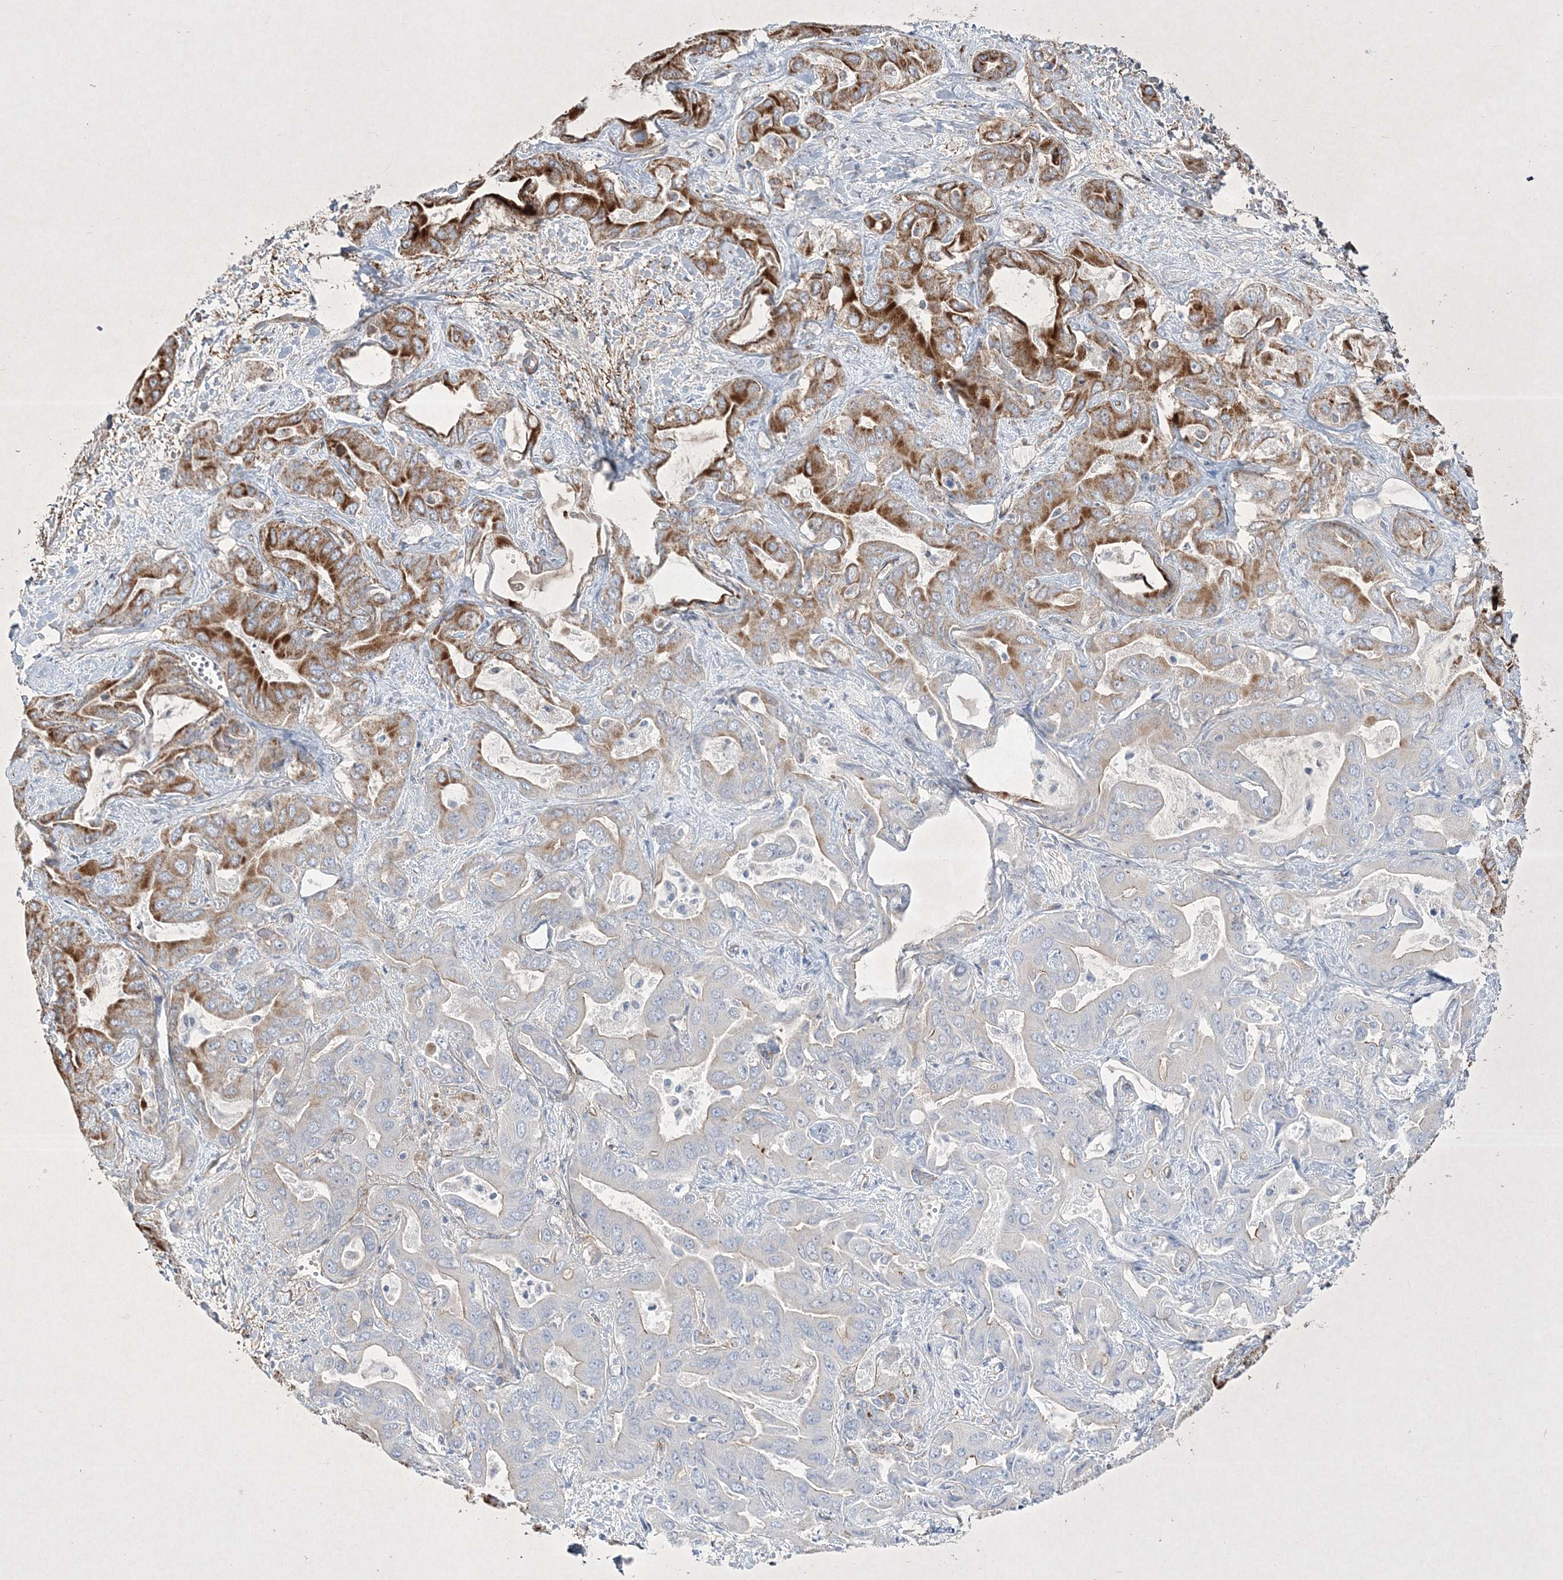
{"staining": {"intensity": "strong", "quantity": "25%-75%", "location": "cytoplasmic/membranous"}, "tissue": "liver cancer", "cell_type": "Tumor cells", "image_type": "cancer", "snomed": [{"axis": "morphology", "description": "Cholangiocarcinoma"}, {"axis": "topography", "description": "Liver"}], "caption": "Immunohistochemistry (IHC) of liver cancer (cholangiocarcinoma) displays high levels of strong cytoplasmic/membranous positivity in approximately 25%-75% of tumor cells.", "gene": "RICTOR", "patient": {"sex": "female", "age": 52}}